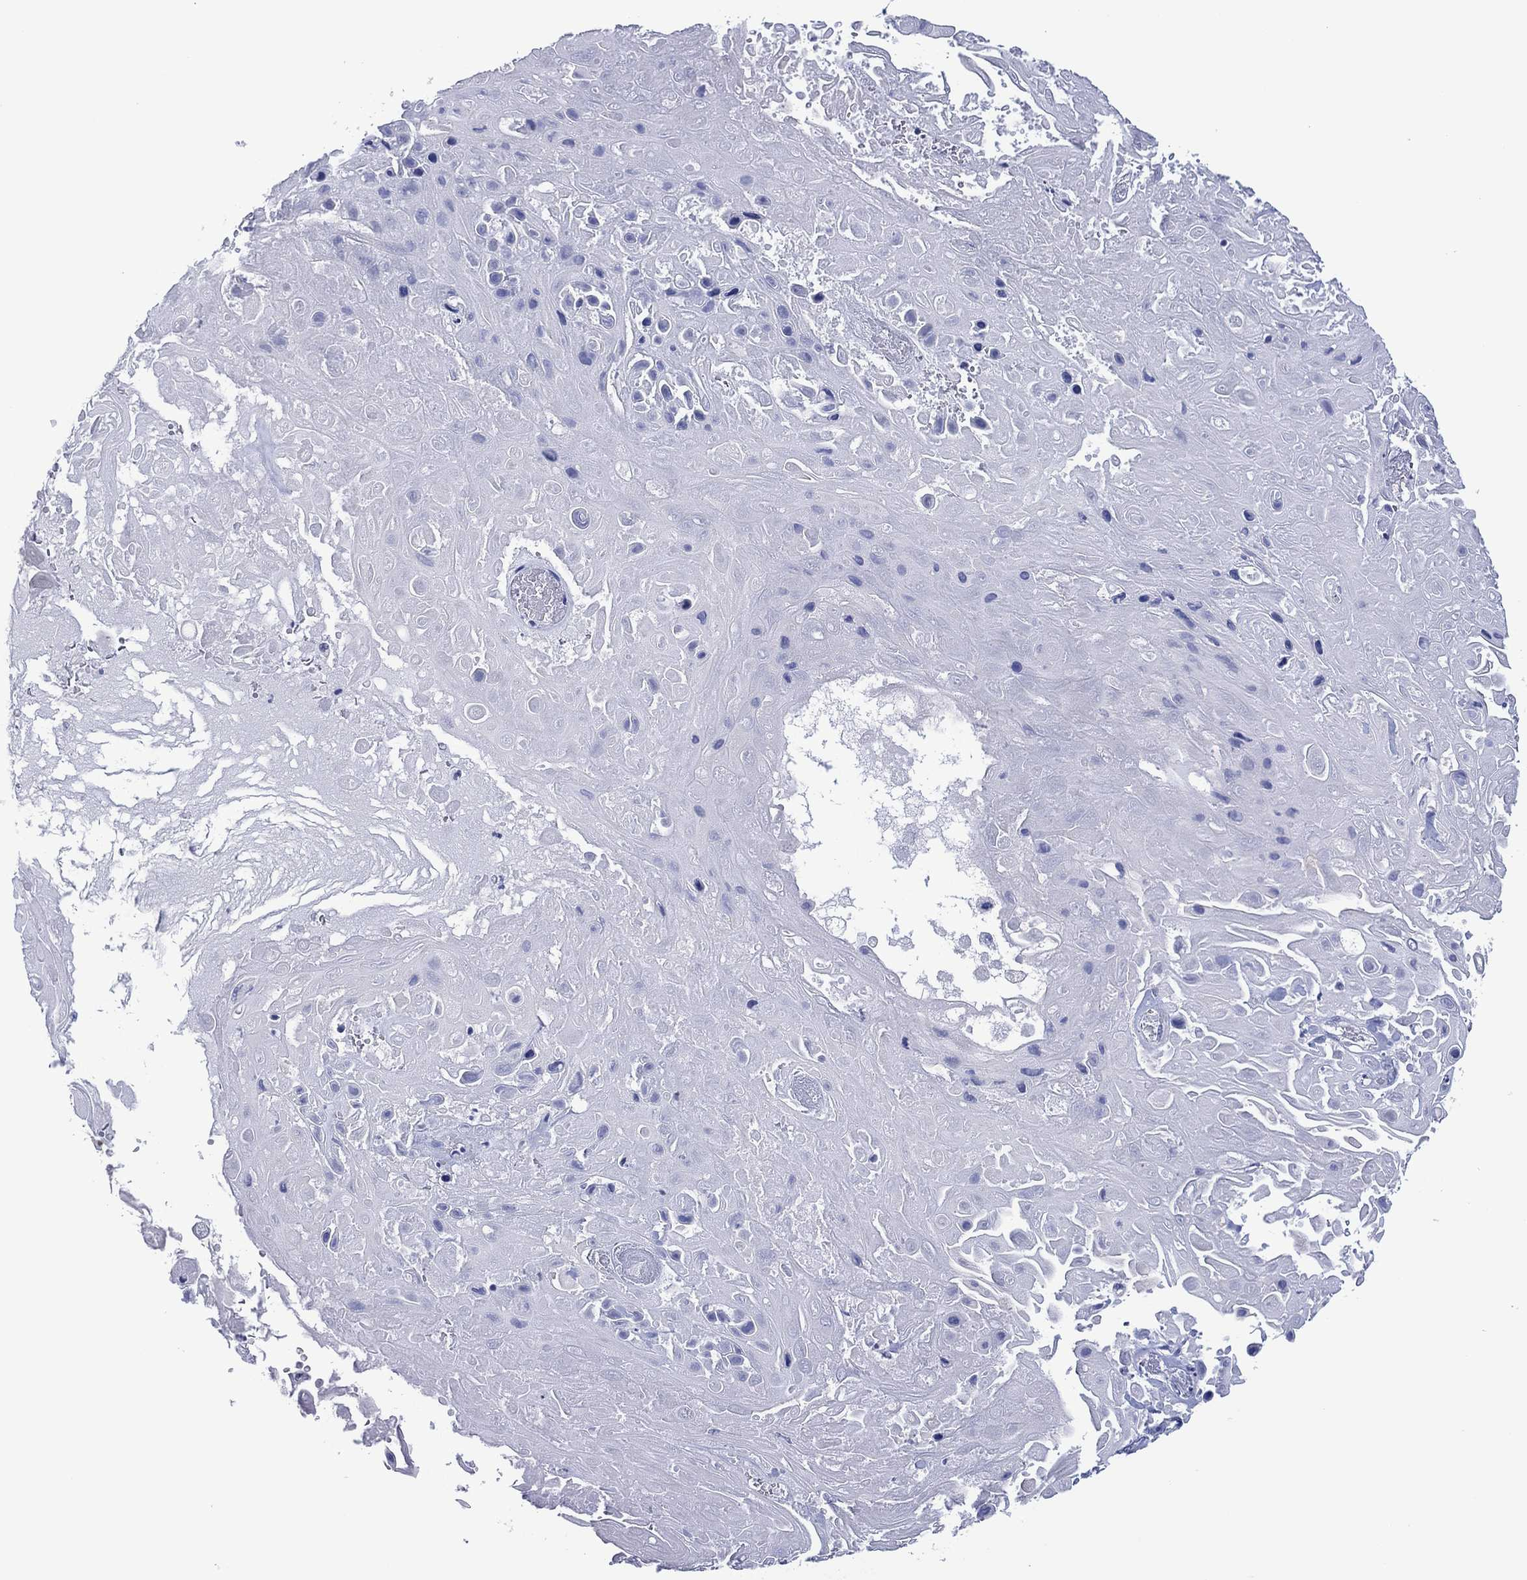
{"staining": {"intensity": "negative", "quantity": "none", "location": "none"}, "tissue": "skin cancer", "cell_type": "Tumor cells", "image_type": "cancer", "snomed": [{"axis": "morphology", "description": "Squamous cell carcinoma, NOS"}, {"axis": "topography", "description": "Skin"}], "caption": "Micrograph shows no protein staining in tumor cells of skin cancer (squamous cell carcinoma) tissue.", "gene": "UTF1", "patient": {"sex": "male", "age": 82}}